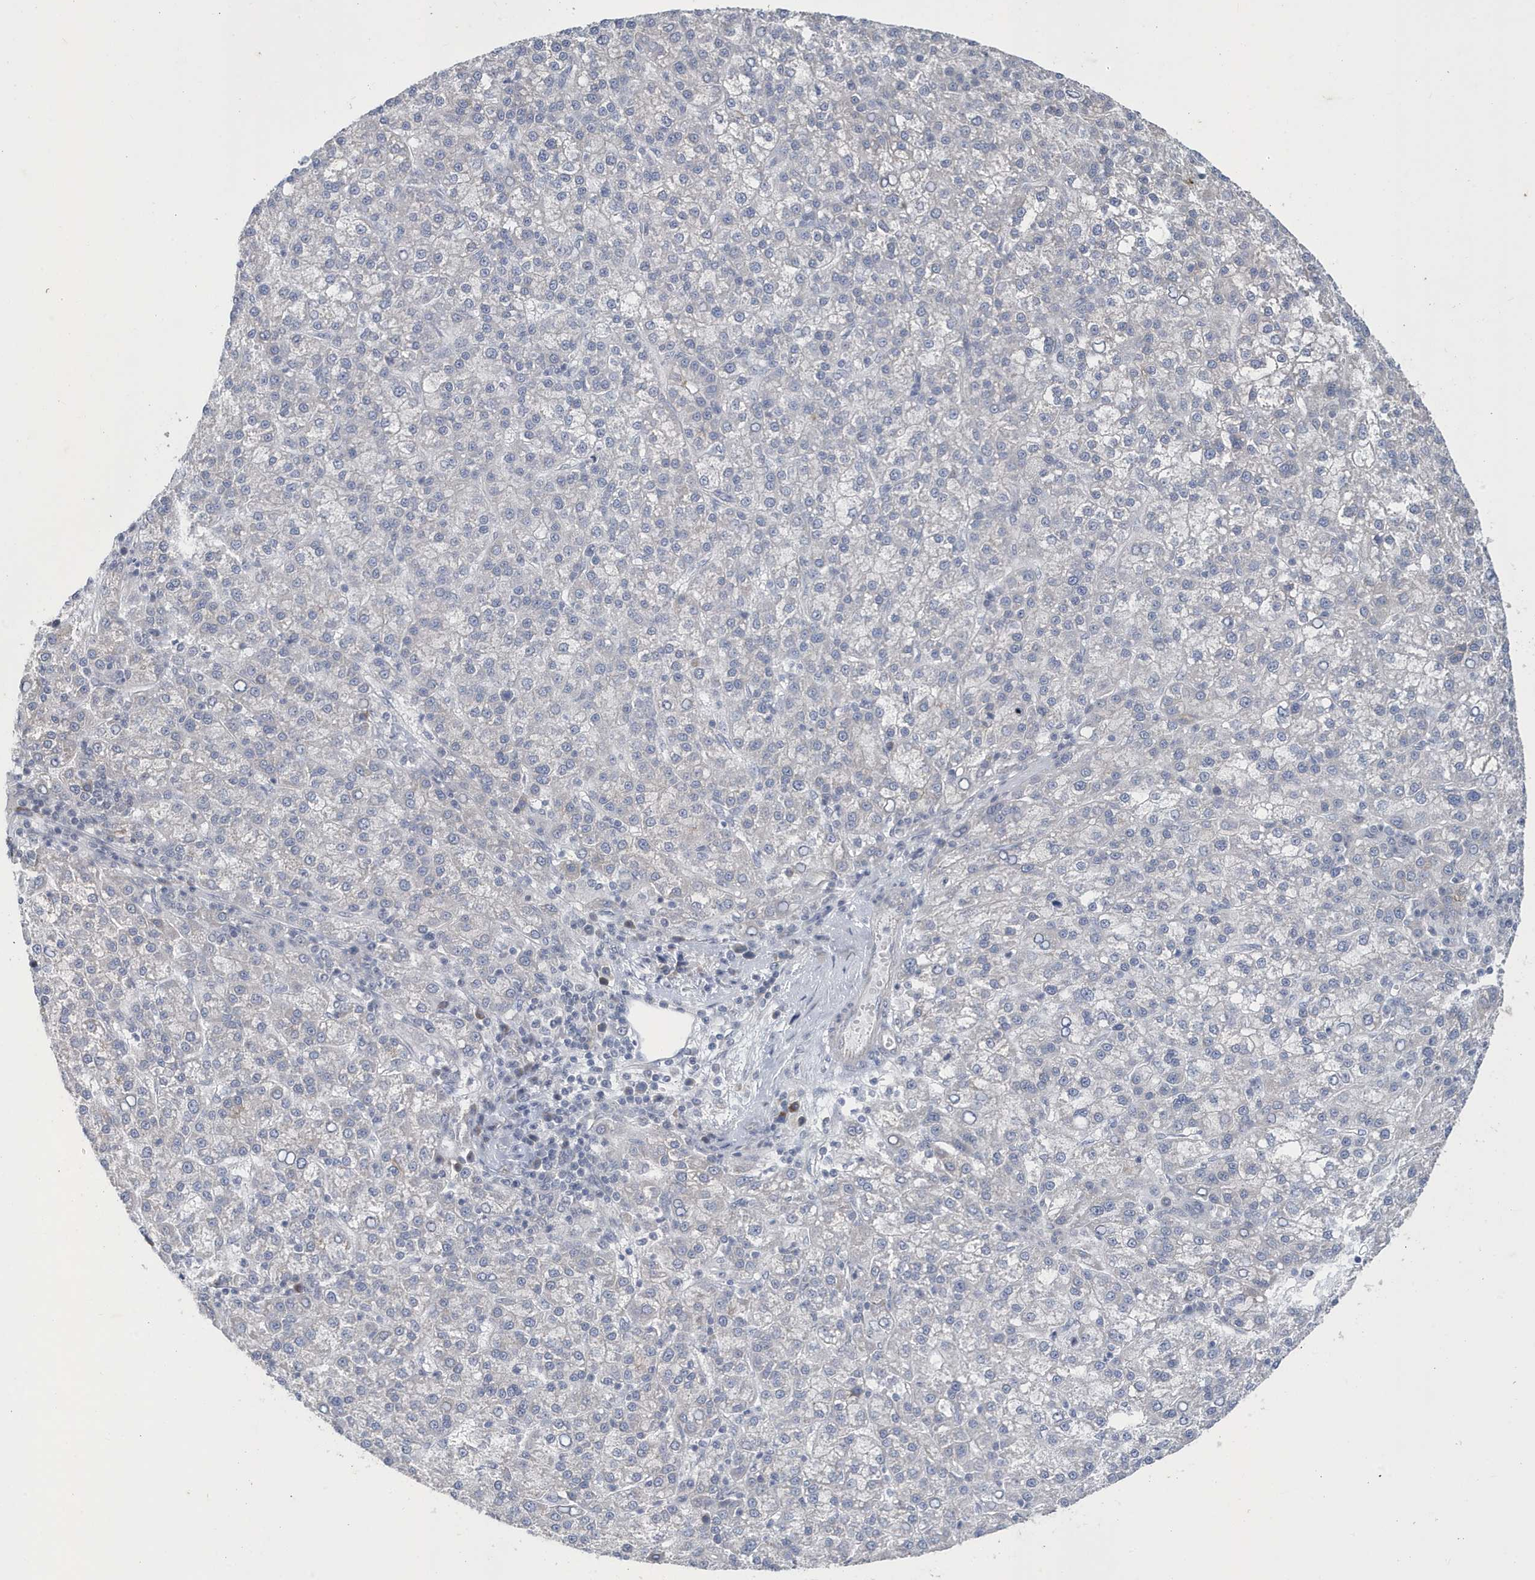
{"staining": {"intensity": "negative", "quantity": "none", "location": "none"}, "tissue": "liver cancer", "cell_type": "Tumor cells", "image_type": "cancer", "snomed": [{"axis": "morphology", "description": "Carcinoma, Hepatocellular, NOS"}, {"axis": "topography", "description": "Liver"}], "caption": "Tumor cells are negative for brown protein staining in hepatocellular carcinoma (liver). (DAB immunohistochemistry, high magnification).", "gene": "ZNF654", "patient": {"sex": "female", "age": 58}}